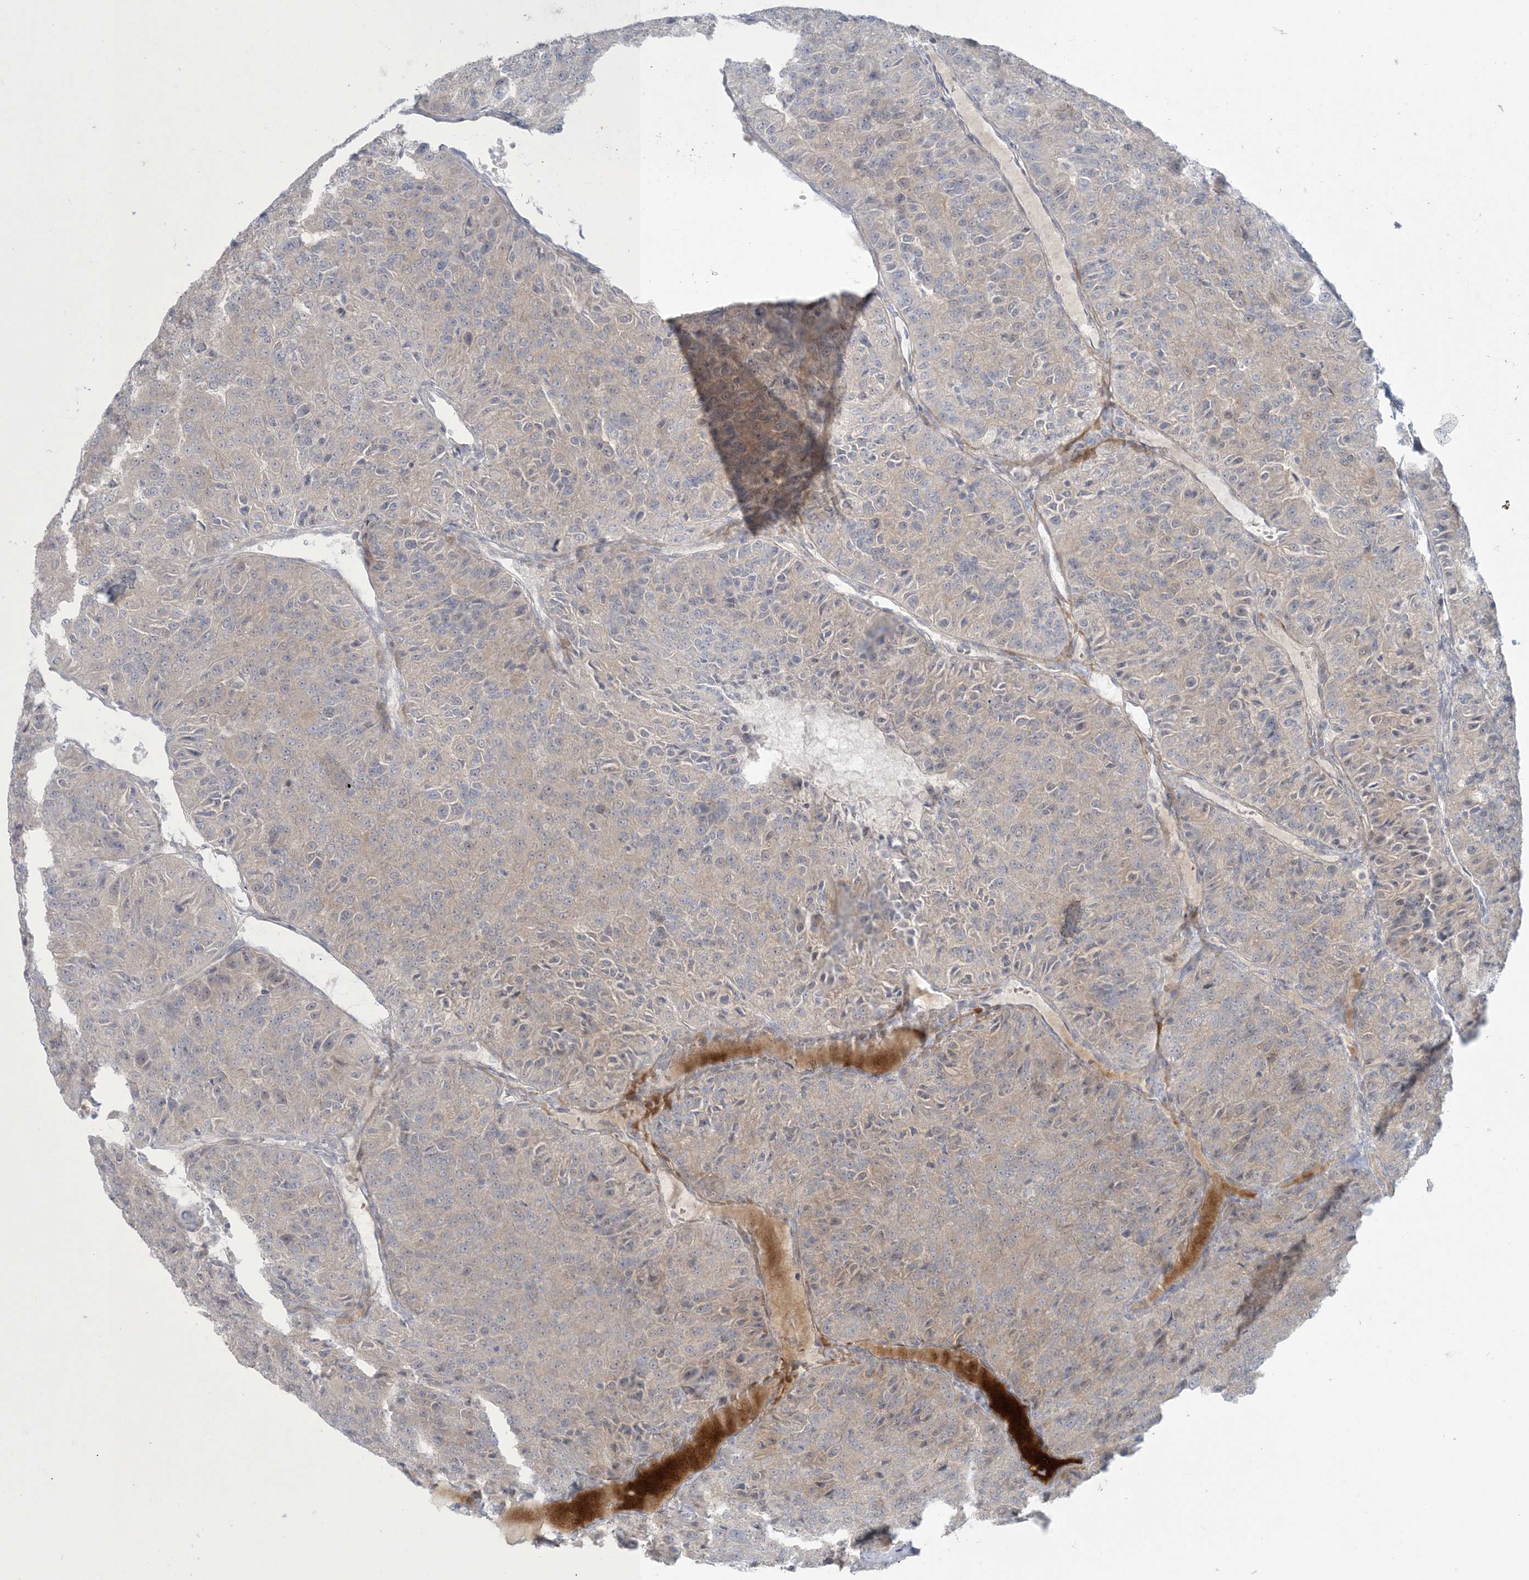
{"staining": {"intensity": "weak", "quantity": "<25%", "location": "cytoplasmic/membranous"}, "tissue": "renal cancer", "cell_type": "Tumor cells", "image_type": "cancer", "snomed": [{"axis": "morphology", "description": "Adenocarcinoma, NOS"}, {"axis": "topography", "description": "Kidney"}], "caption": "A micrograph of renal adenocarcinoma stained for a protein reveals no brown staining in tumor cells.", "gene": "NRBP2", "patient": {"sex": "female", "age": 63}}